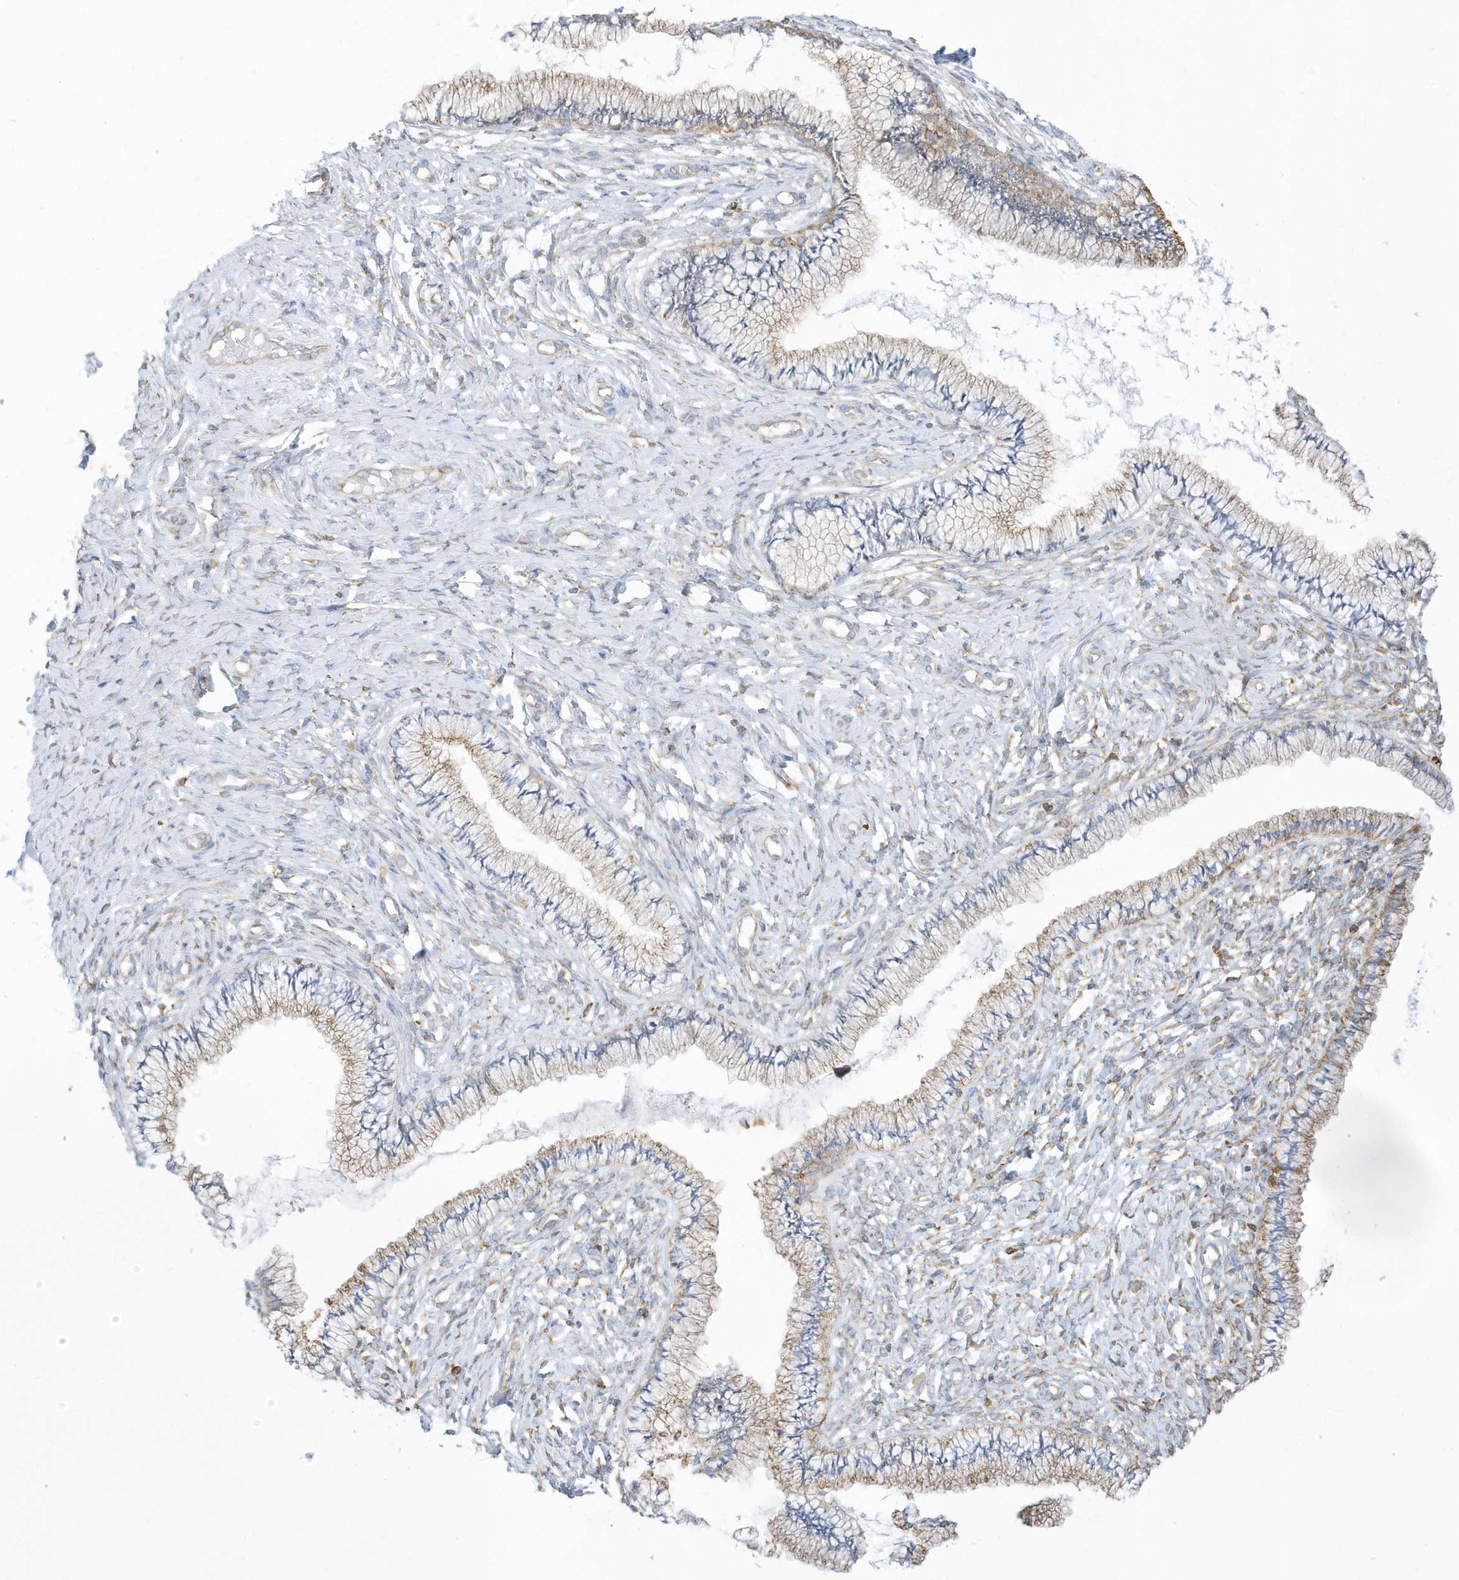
{"staining": {"intensity": "weak", "quantity": ">75%", "location": "cytoplasmic/membranous"}, "tissue": "cervix", "cell_type": "Glandular cells", "image_type": "normal", "snomed": [{"axis": "morphology", "description": "Normal tissue, NOS"}, {"axis": "topography", "description": "Cervix"}], "caption": "The histopathology image demonstrates a brown stain indicating the presence of a protein in the cytoplasmic/membranous of glandular cells in cervix. Using DAB (brown) and hematoxylin (blue) stains, captured at high magnification using brightfield microscopy.", "gene": "PDIA6", "patient": {"sex": "female", "age": 36}}